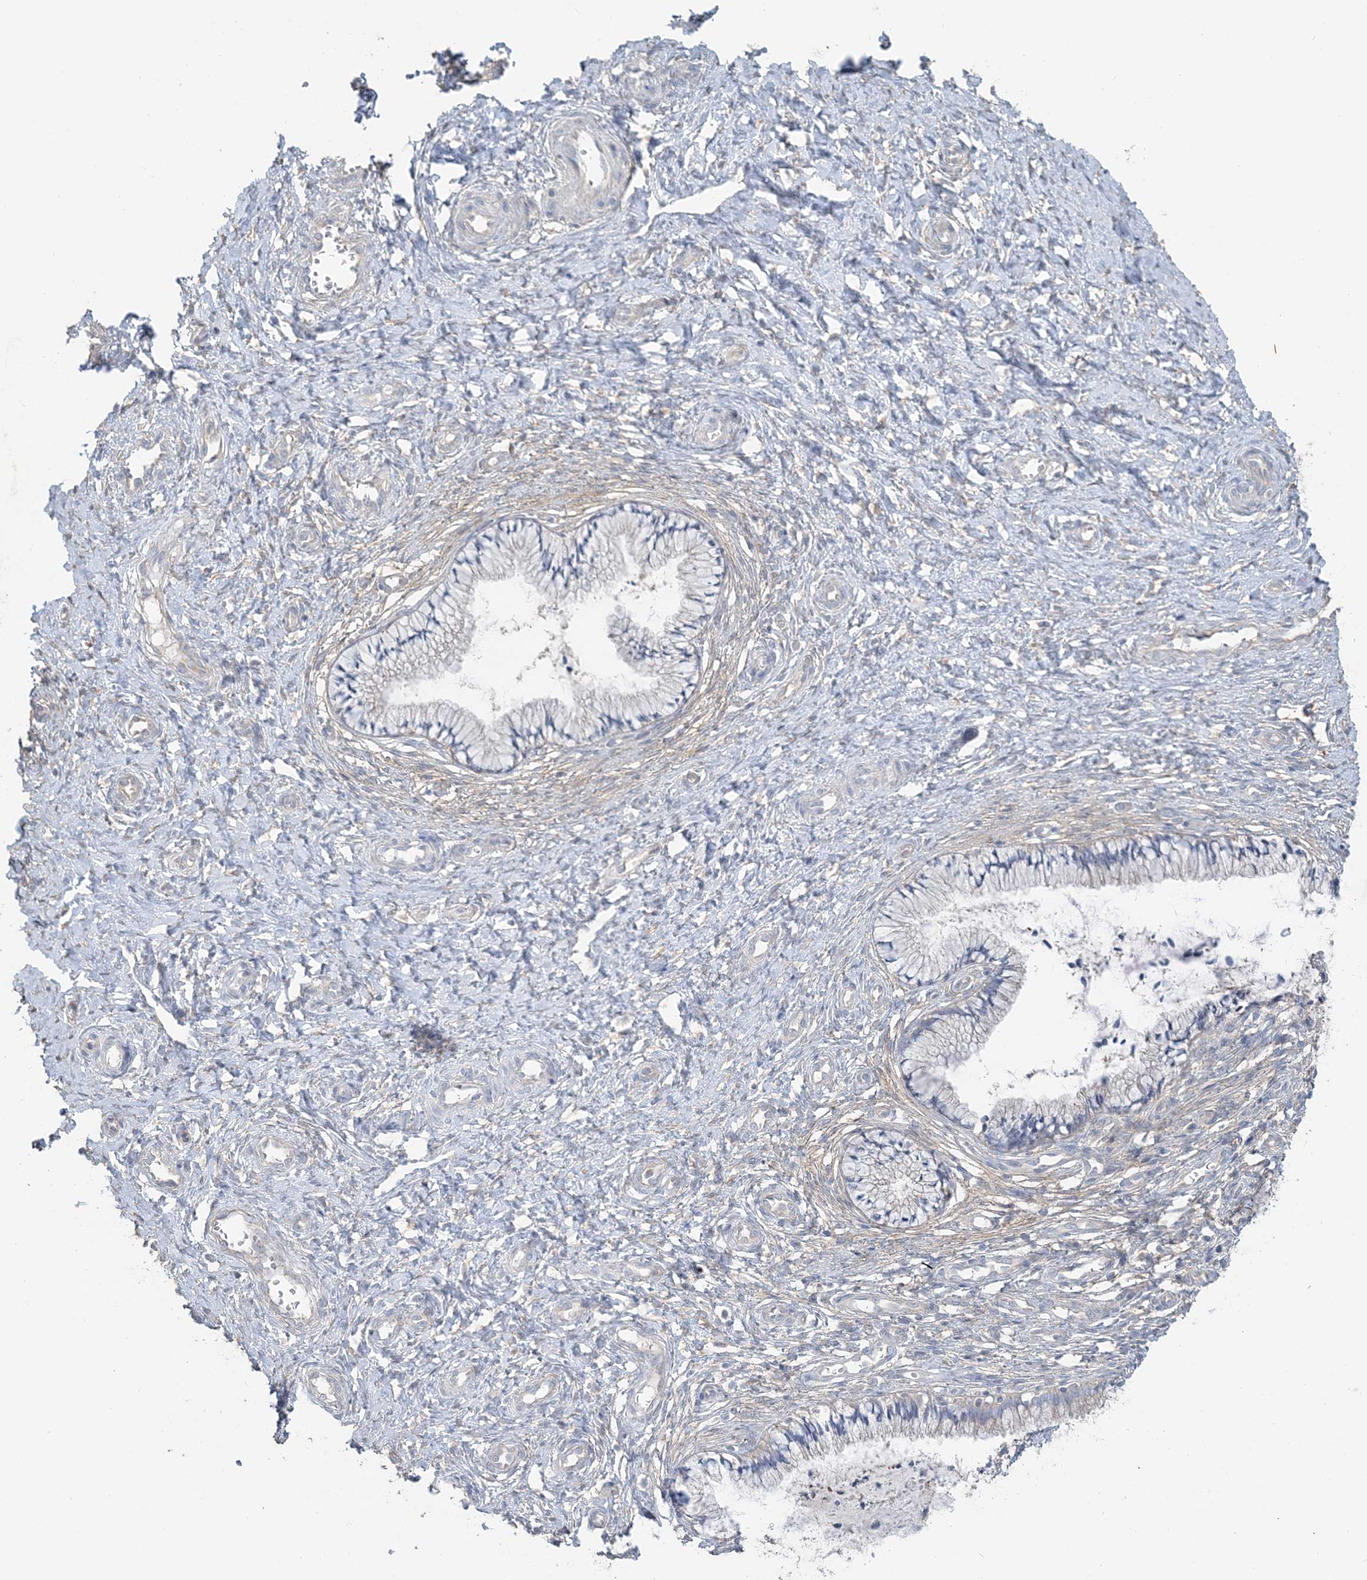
{"staining": {"intensity": "negative", "quantity": "none", "location": "none"}, "tissue": "cervix", "cell_type": "Glandular cells", "image_type": "normal", "snomed": [{"axis": "morphology", "description": "Normal tissue, NOS"}, {"axis": "topography", "description": "Cervix"}], "caption": "High magnification brightfield microscopy of benign cervix stained with DAB (3,3'-diaminobenzidine) (brown) and counterstained with hematoxylin (blue): glandular cells show no significant staining.", "gene": "TBC1D5", "patient": {"sex": "female", "age": 36}}